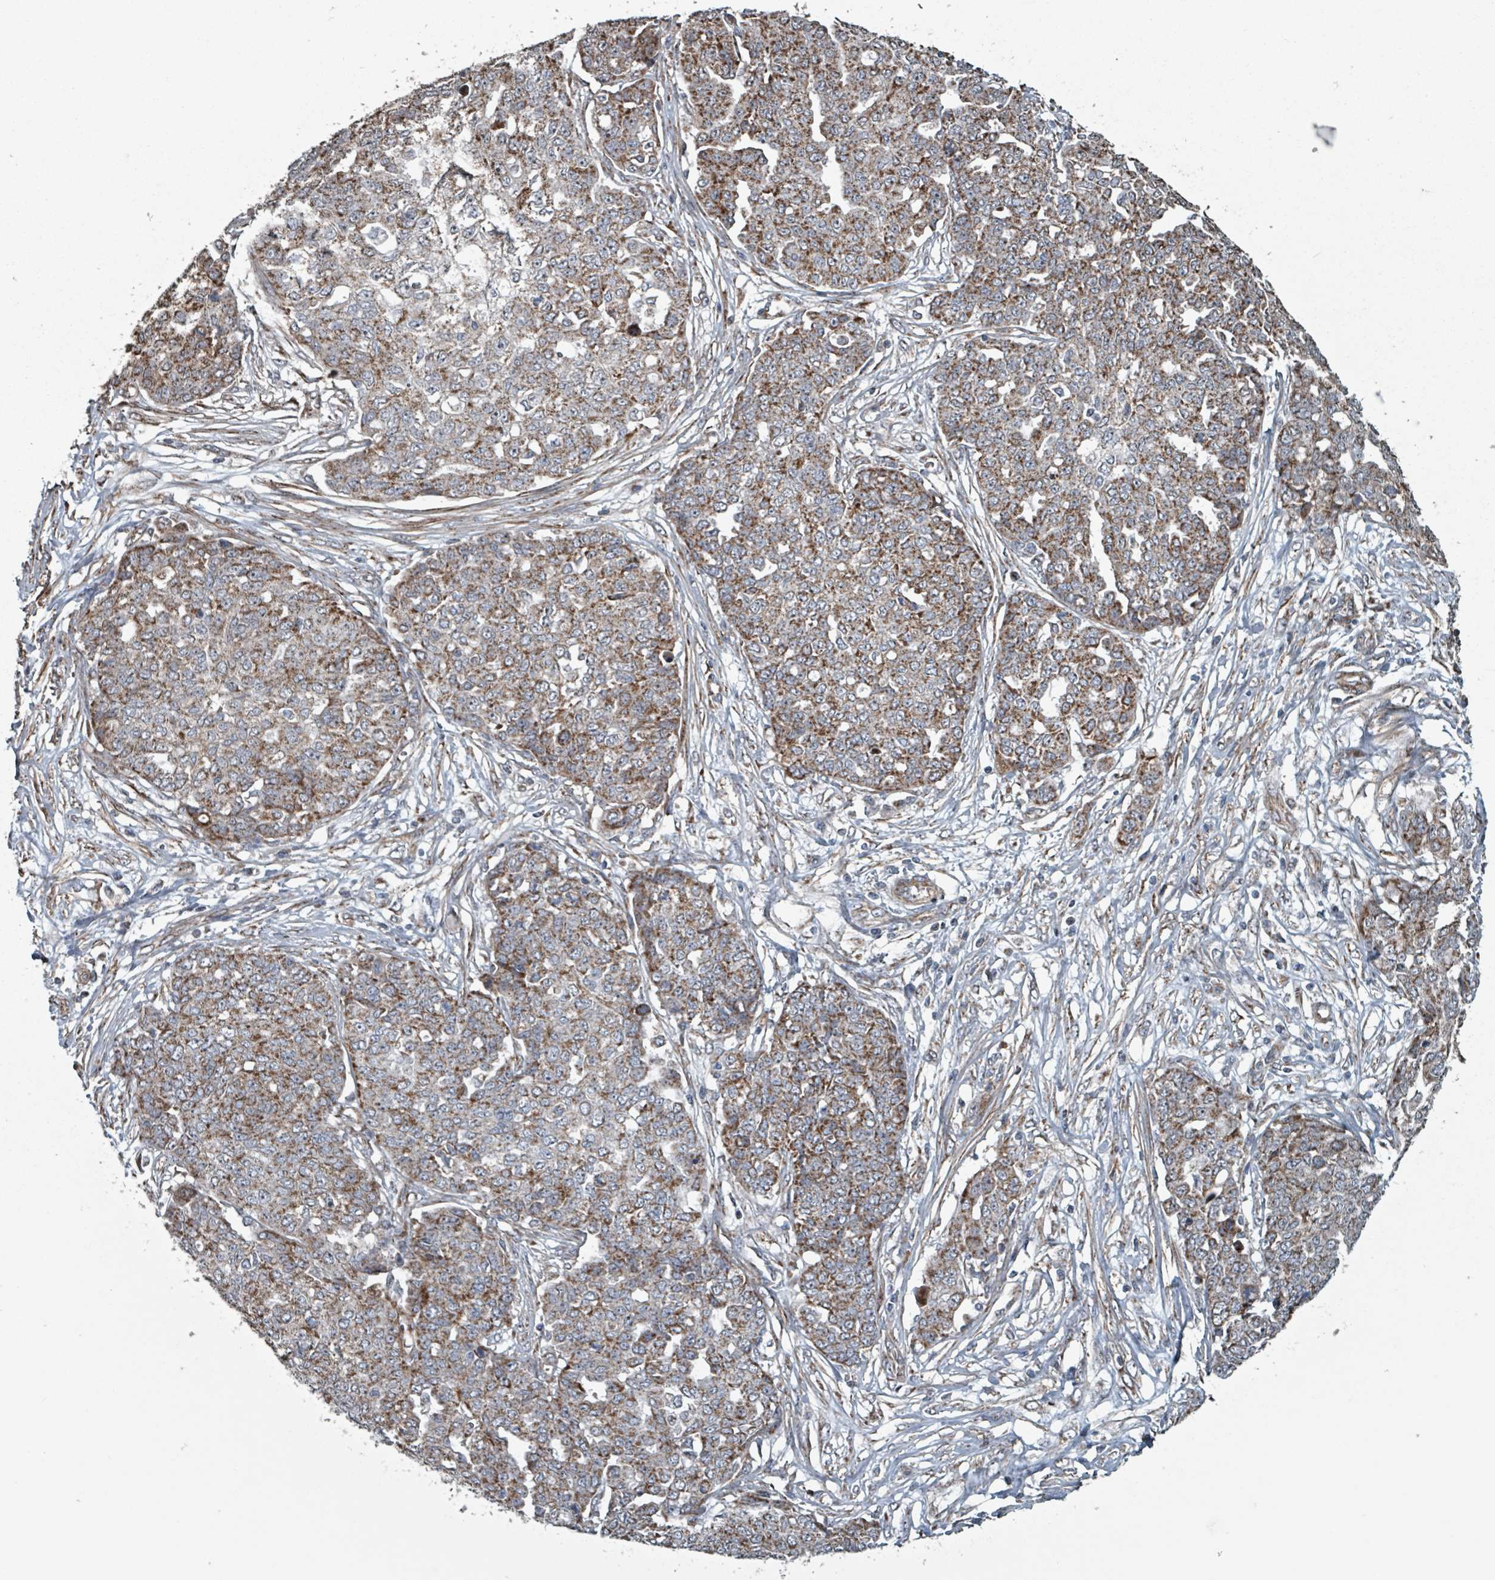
{"staining": {"intensity": "moderate", "quantity": ">75%", "location": "cytoplasmic/membranous"}, "tissue": "ovarian cancer", "cell_type": "Tumor cells", "image_type": "cancer", "snomed": [{"axis": "morphology", "description": "Cystadenocarcinoma, serous, NOS"}, {"axis": "topography", "description": "Soft tissue"}, {"axis": "topography", "description": "Ovary"}], "caption": "Immunohistochemistry of human serous cystadenocarcinoma (ovarian) displays medium levels of moderate cytoplasmic/membranous expression in approximately >75% of tumor cells.", "gene": "MRPL4", "patient": {"sex": "female", "age": 57}}